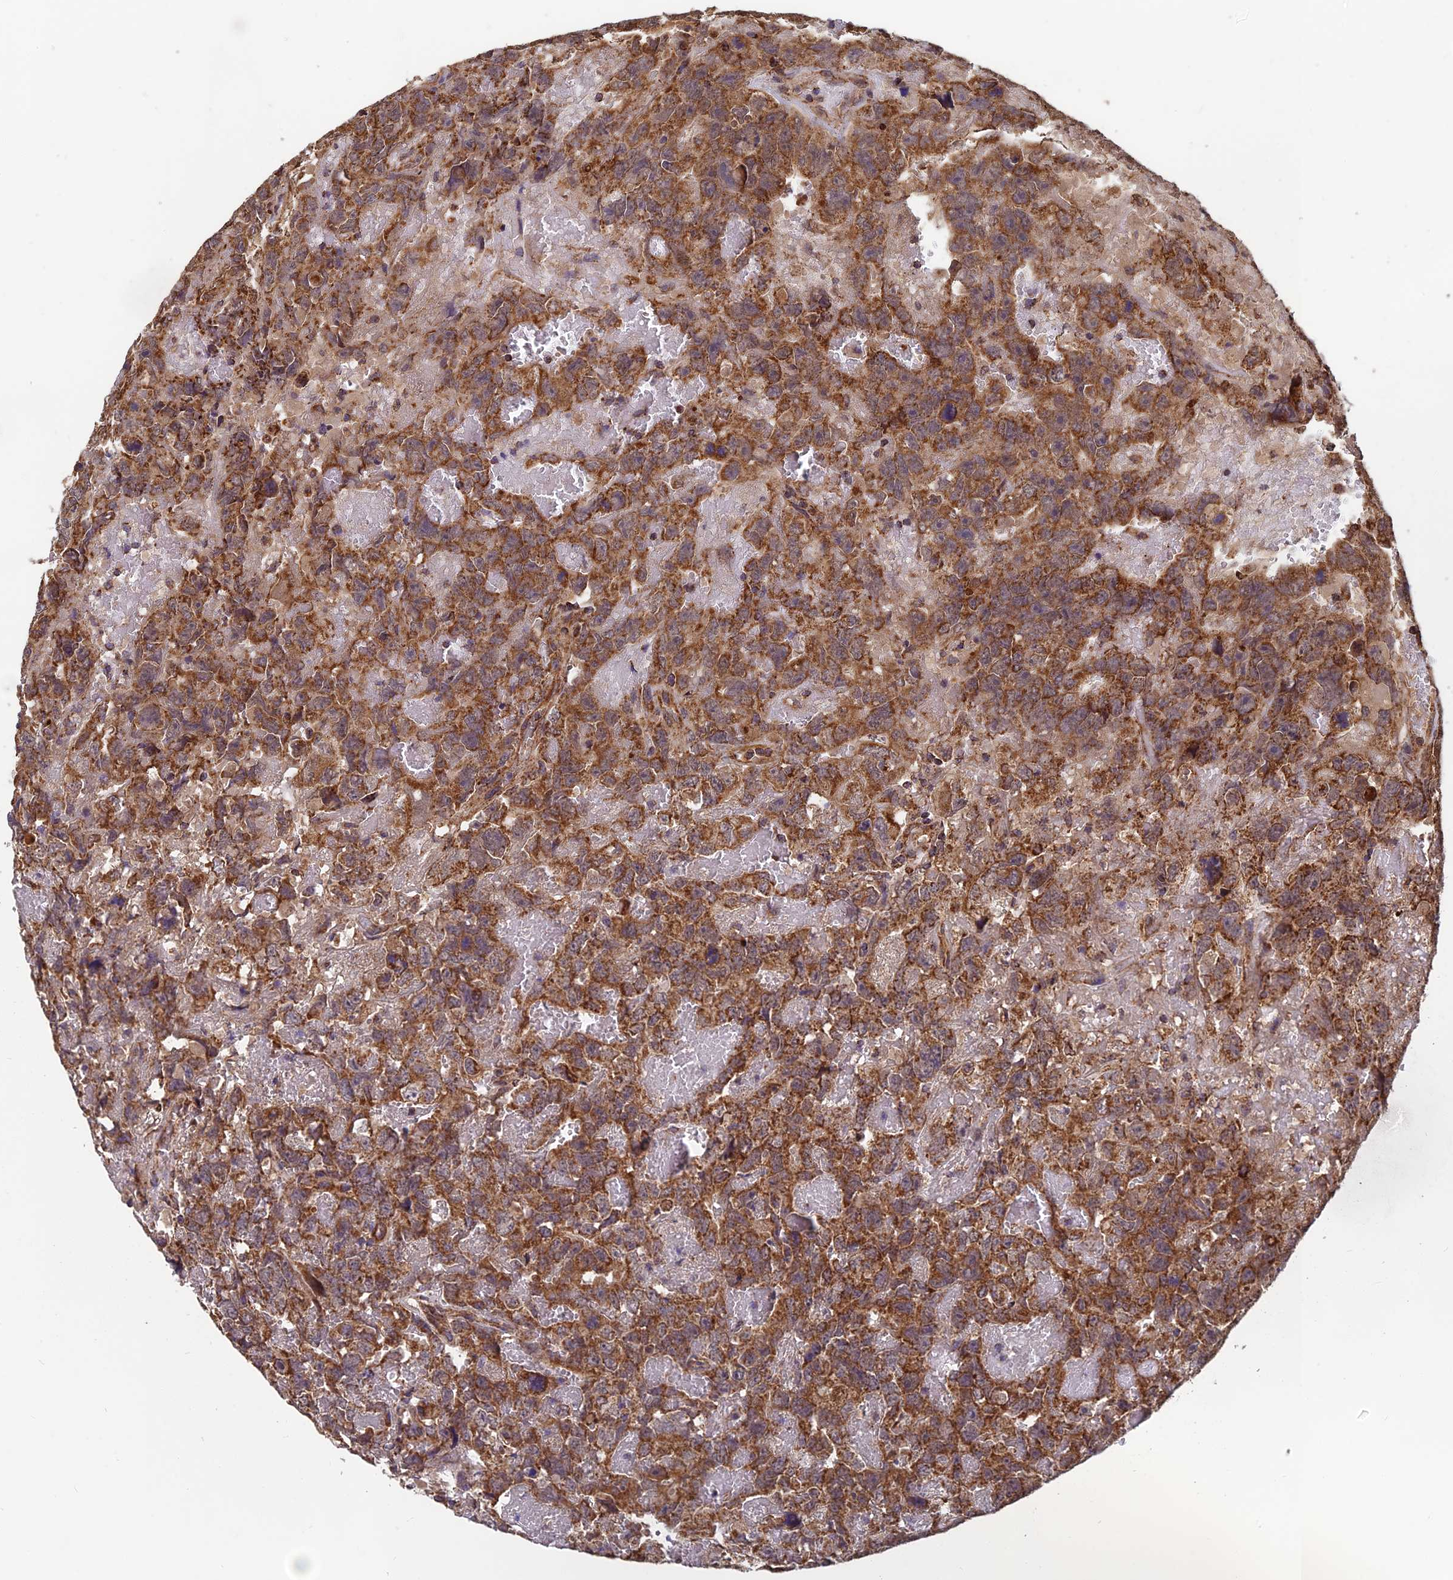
{"staining": {"intensity": "moderate", "quantity": ">75%", "location": "cytoplasmic/membranous"}, "tissue": "testis cancer", "cell_type": "Tumor cells", "image_type": "cancer", "snomed": [{"axis": "morphology", "description": "Carcinoma, Embryonal, NOS"}, {"axis": "topography", "description": "Testis"}], "caption": "Protein analysis of testis embryonal carcinoma tissue displays moderate cytoplasmic/membranous staining in approximately >75% of tumor cells.", "gene": "CCDC15", "patient": {"sex": "male", "age": 45}}